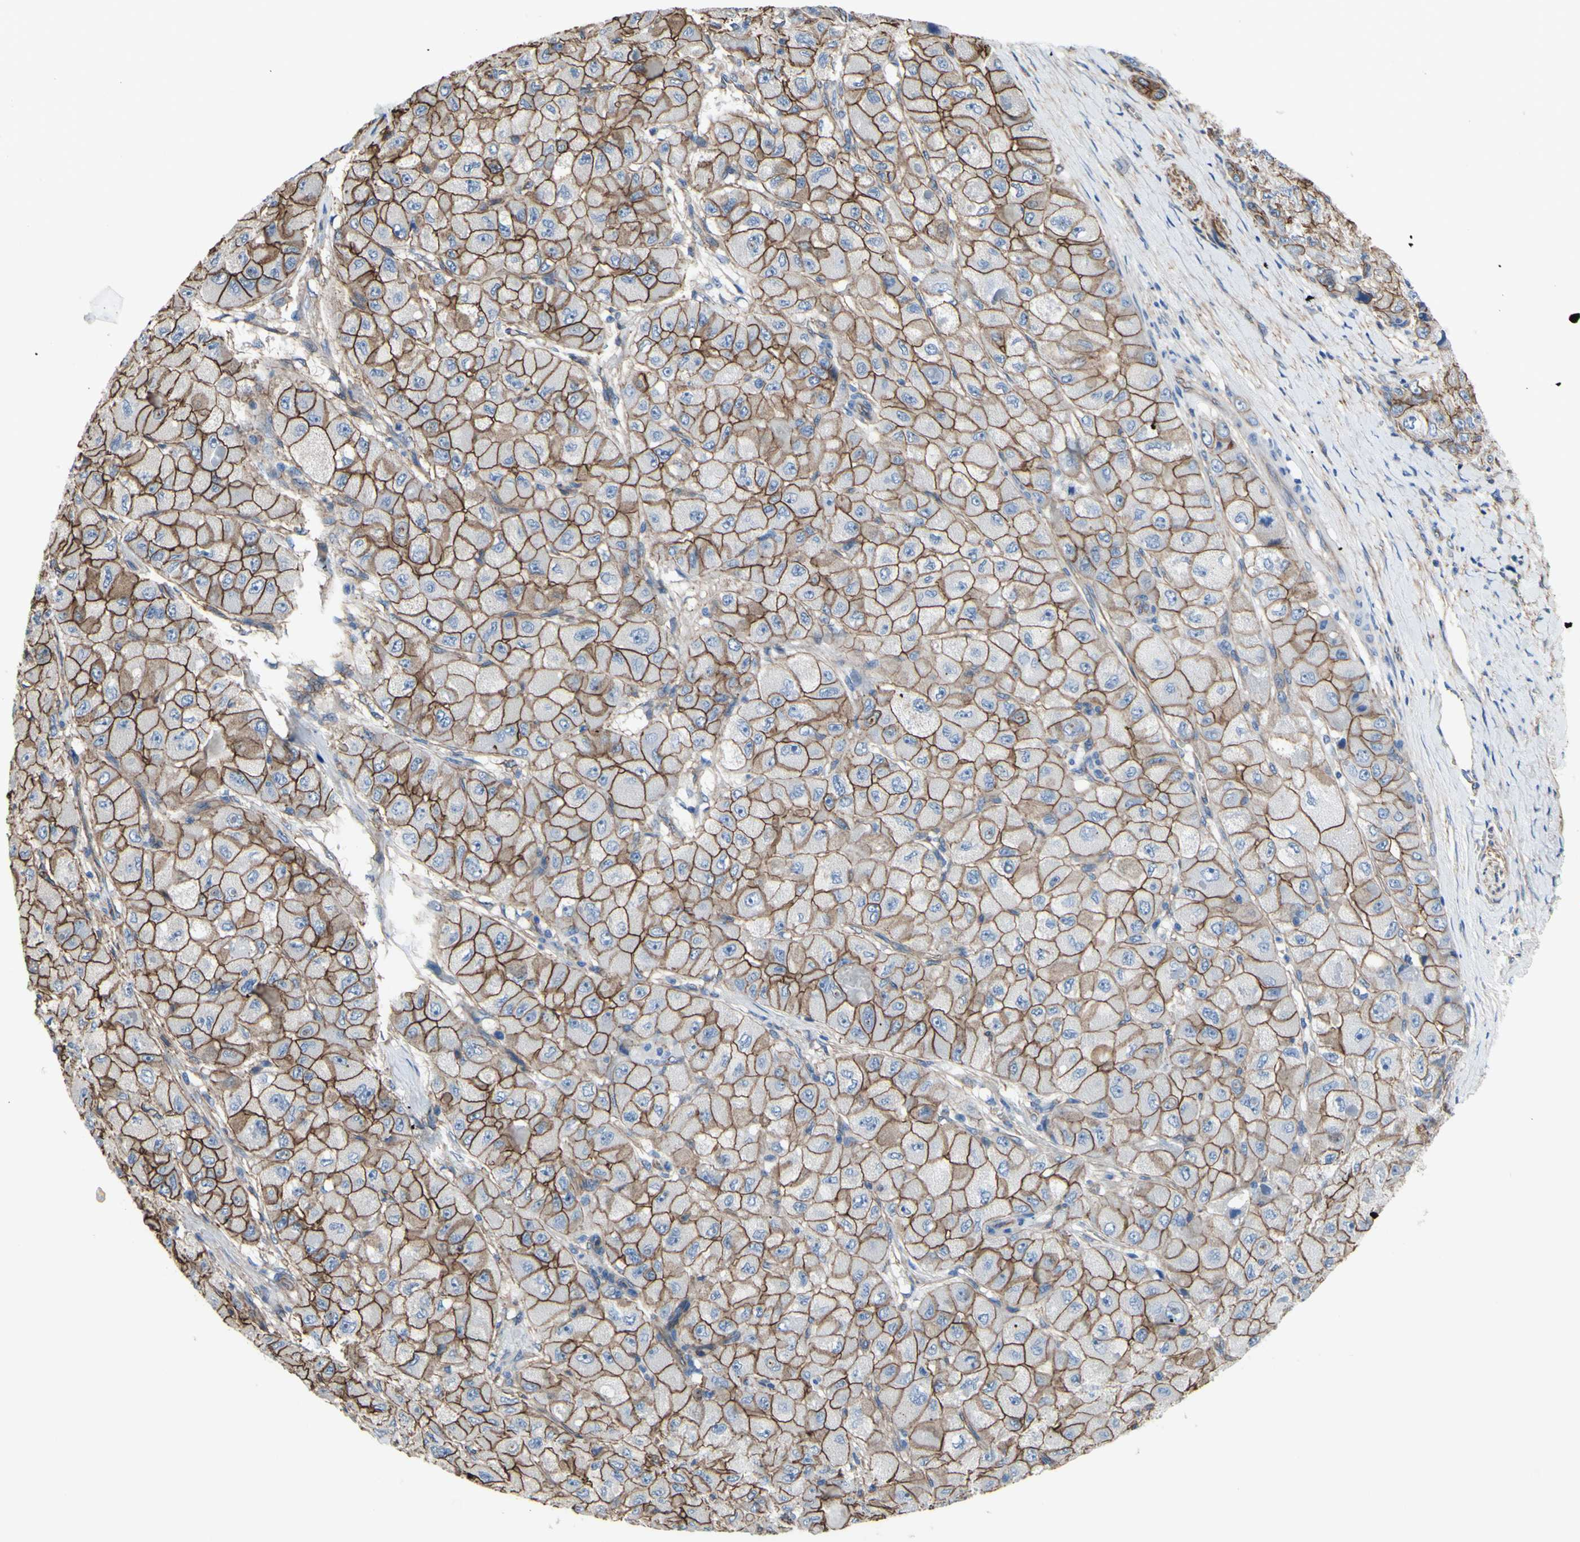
{"staining": {"intensity": "strong", "quantity": ">75%", "location": "cytoplasmic/membranous"}, "tissue": "liver cancer", "cell_type": "Tumor cells", "image_type": "cancer", "snomed": [{"axis": "morphology", "description": "Carcinoma, Hepatocellular, NOS"}, {"axis": "topography", "description": "Liver"}], "caption": "Immunohistochemistry micrograph of neoplastic tissue: hepatocellular carcinoma (liver) stained using IHC exhibits high levels of strong protein expression localized specifically in the cytoplasmic/membranous of tumor cells, appearing as a cytoplasmic/membranous brown color.", "gene": "TPBG", "patient": {"sex": "male", "age": 80}}